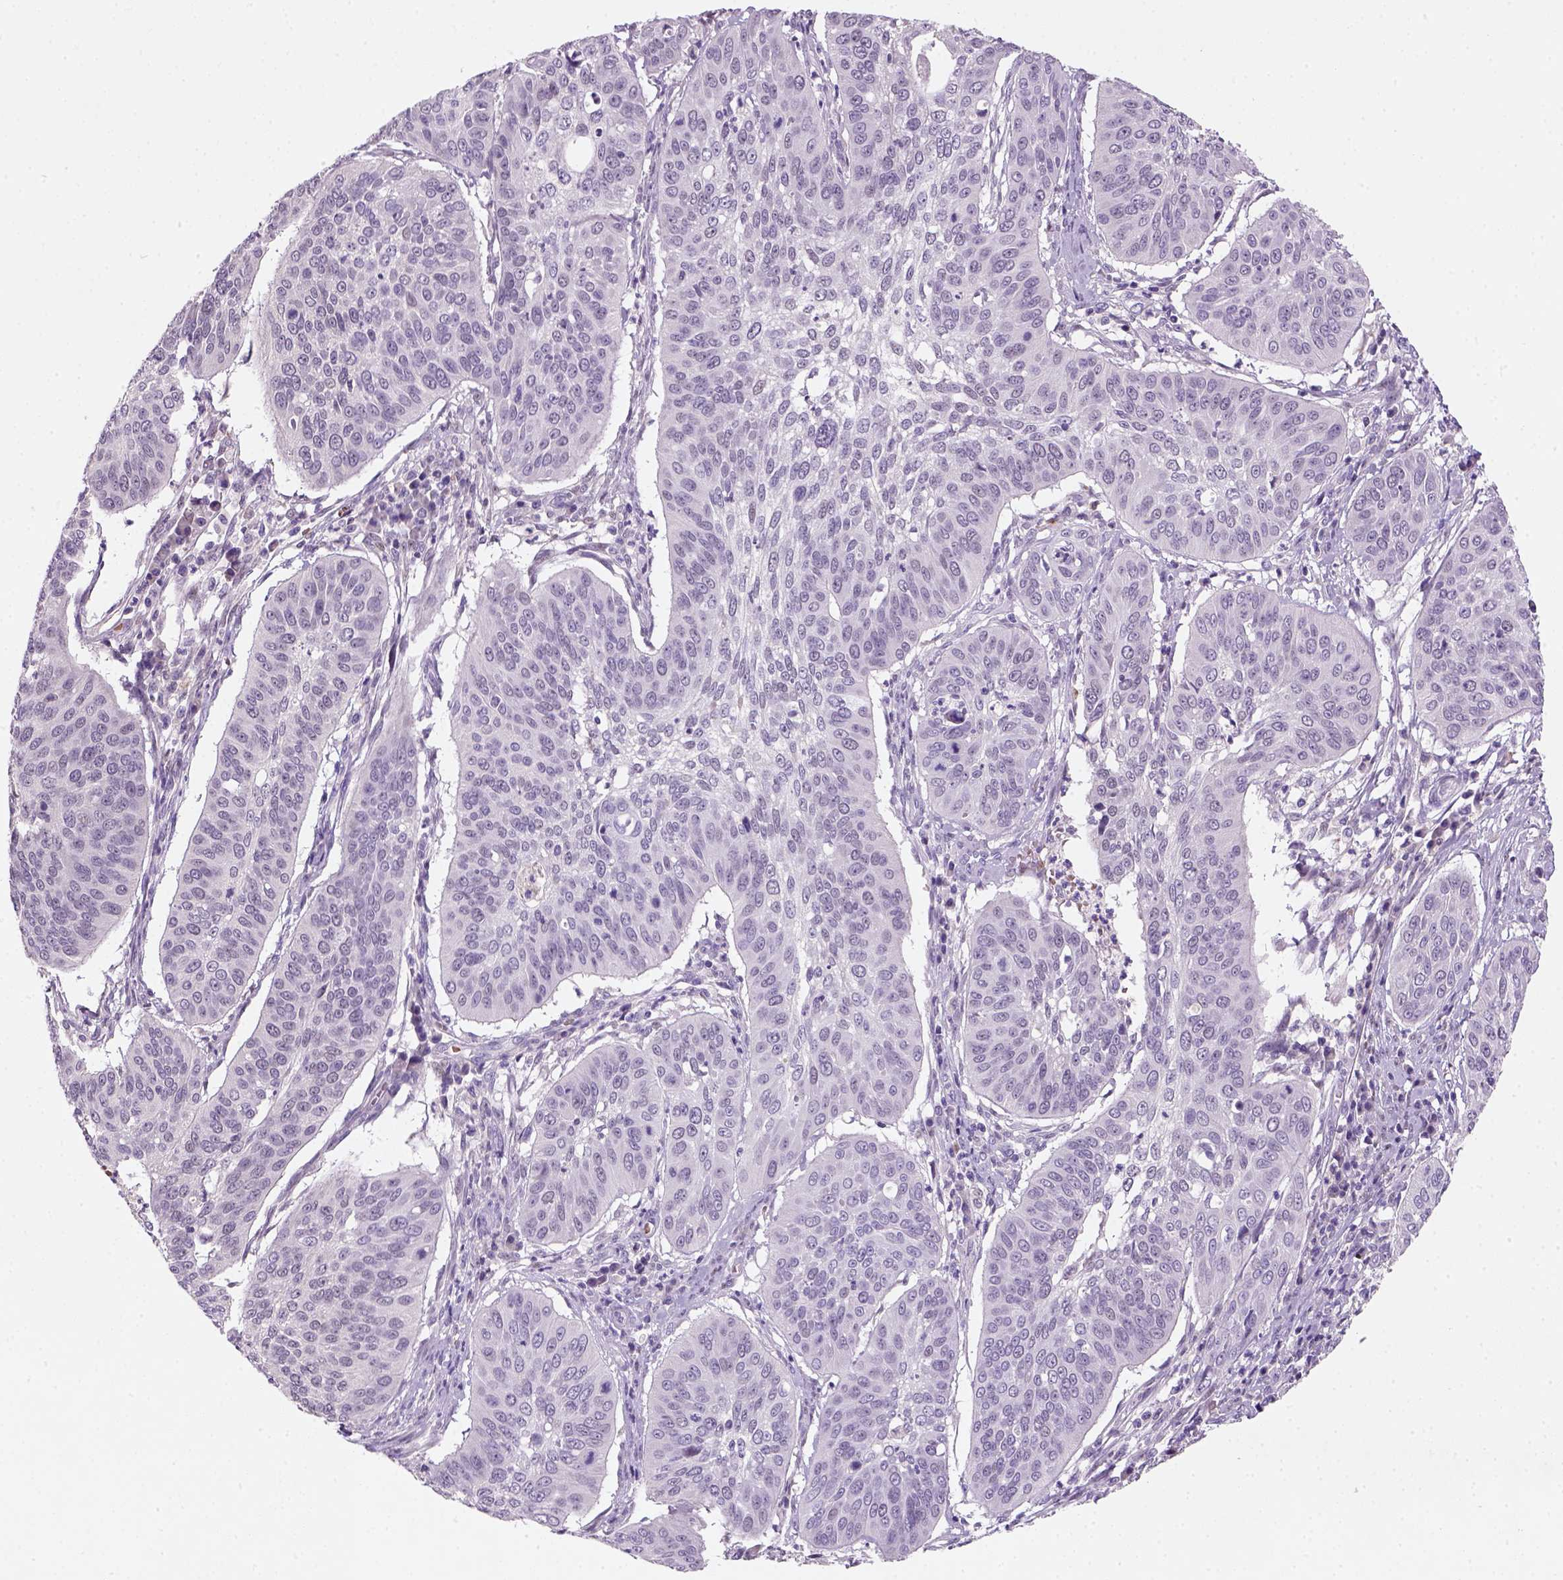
{"staining": {"intensity": "negative", "quantity": "none", "location": "none"}, "tissue": "cervical cancer", "cell_type": "Tumor cells", "image_type": "cancer", "snomed": [{"axis": "morphology", "description": "Normal tissue, NOS"}, {"axis": "morphology", "description": "Squamous cell carcinoma, NOS"}, {"axis": "topography", "description": "Cervix"}], "caption": "Micrograph shows no significant protein expression in tumor cells of cervical cancer.", "gene": "ZMAT4", "patient": {"sex": "female", "age": 39}}